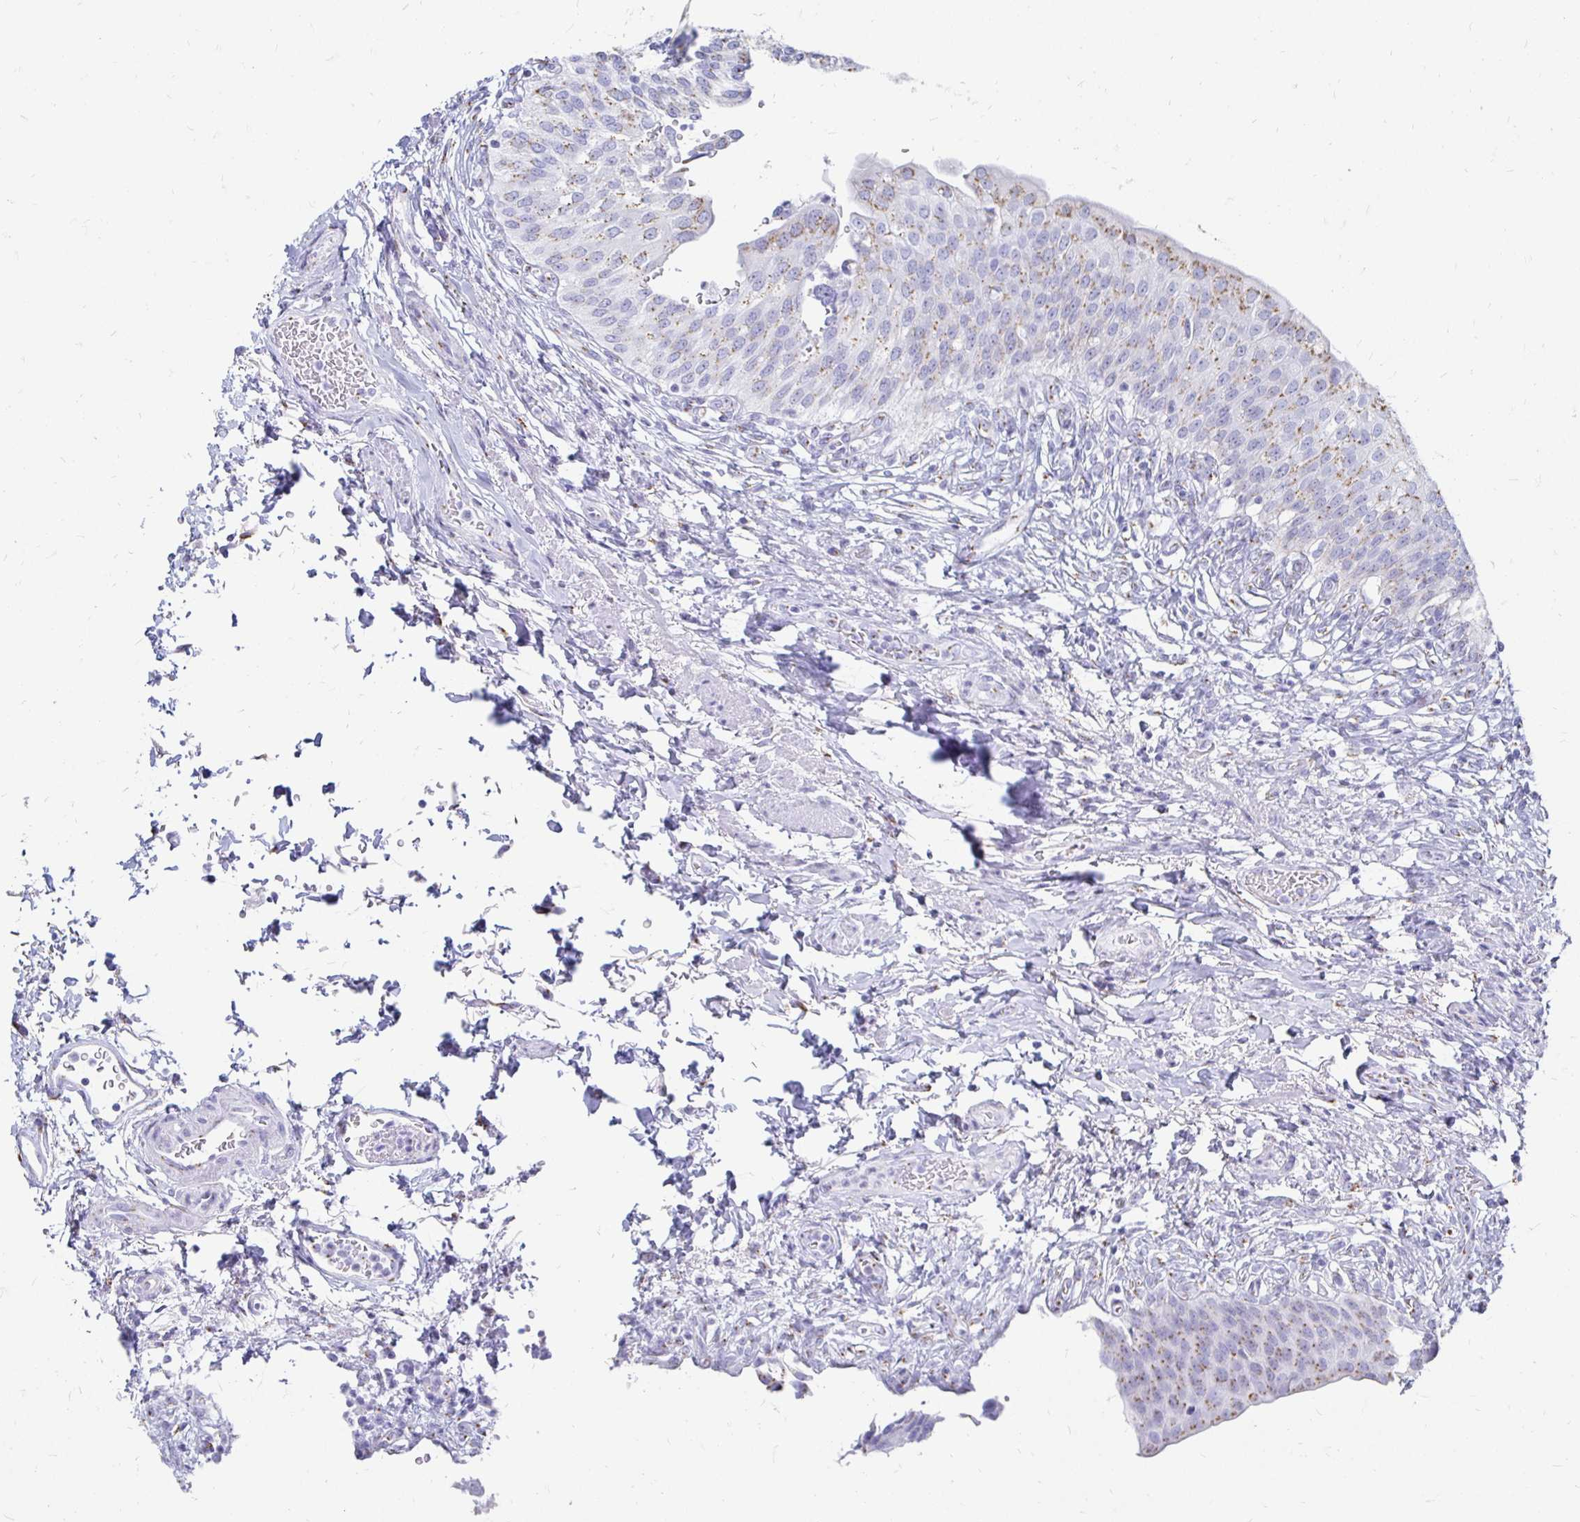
{"staining": {"intensity": "weak", "quantity": "25%-75%", "location": "cytoplasmic/membranous"}, "tissue": "urinary bladder", "cell_type": "Urothelial cells", "image_type": "normal", "snomed": [{"axis": "morphology", "description": "Normal tissue, NOS"}, {"axis": "topography", "description": "Urinary bladder"}, {"axis": "topography", "description": "Peripheral nerve tissue"}], "caption": "Immunohistochemical staining of normal urinary bladder shows low levels of weak cytoplasmic/membranous positivity in about 25%-75% of urothelial cells.", "gene": "PAGE4", "patient": {"sex": "female", "age": 60}}